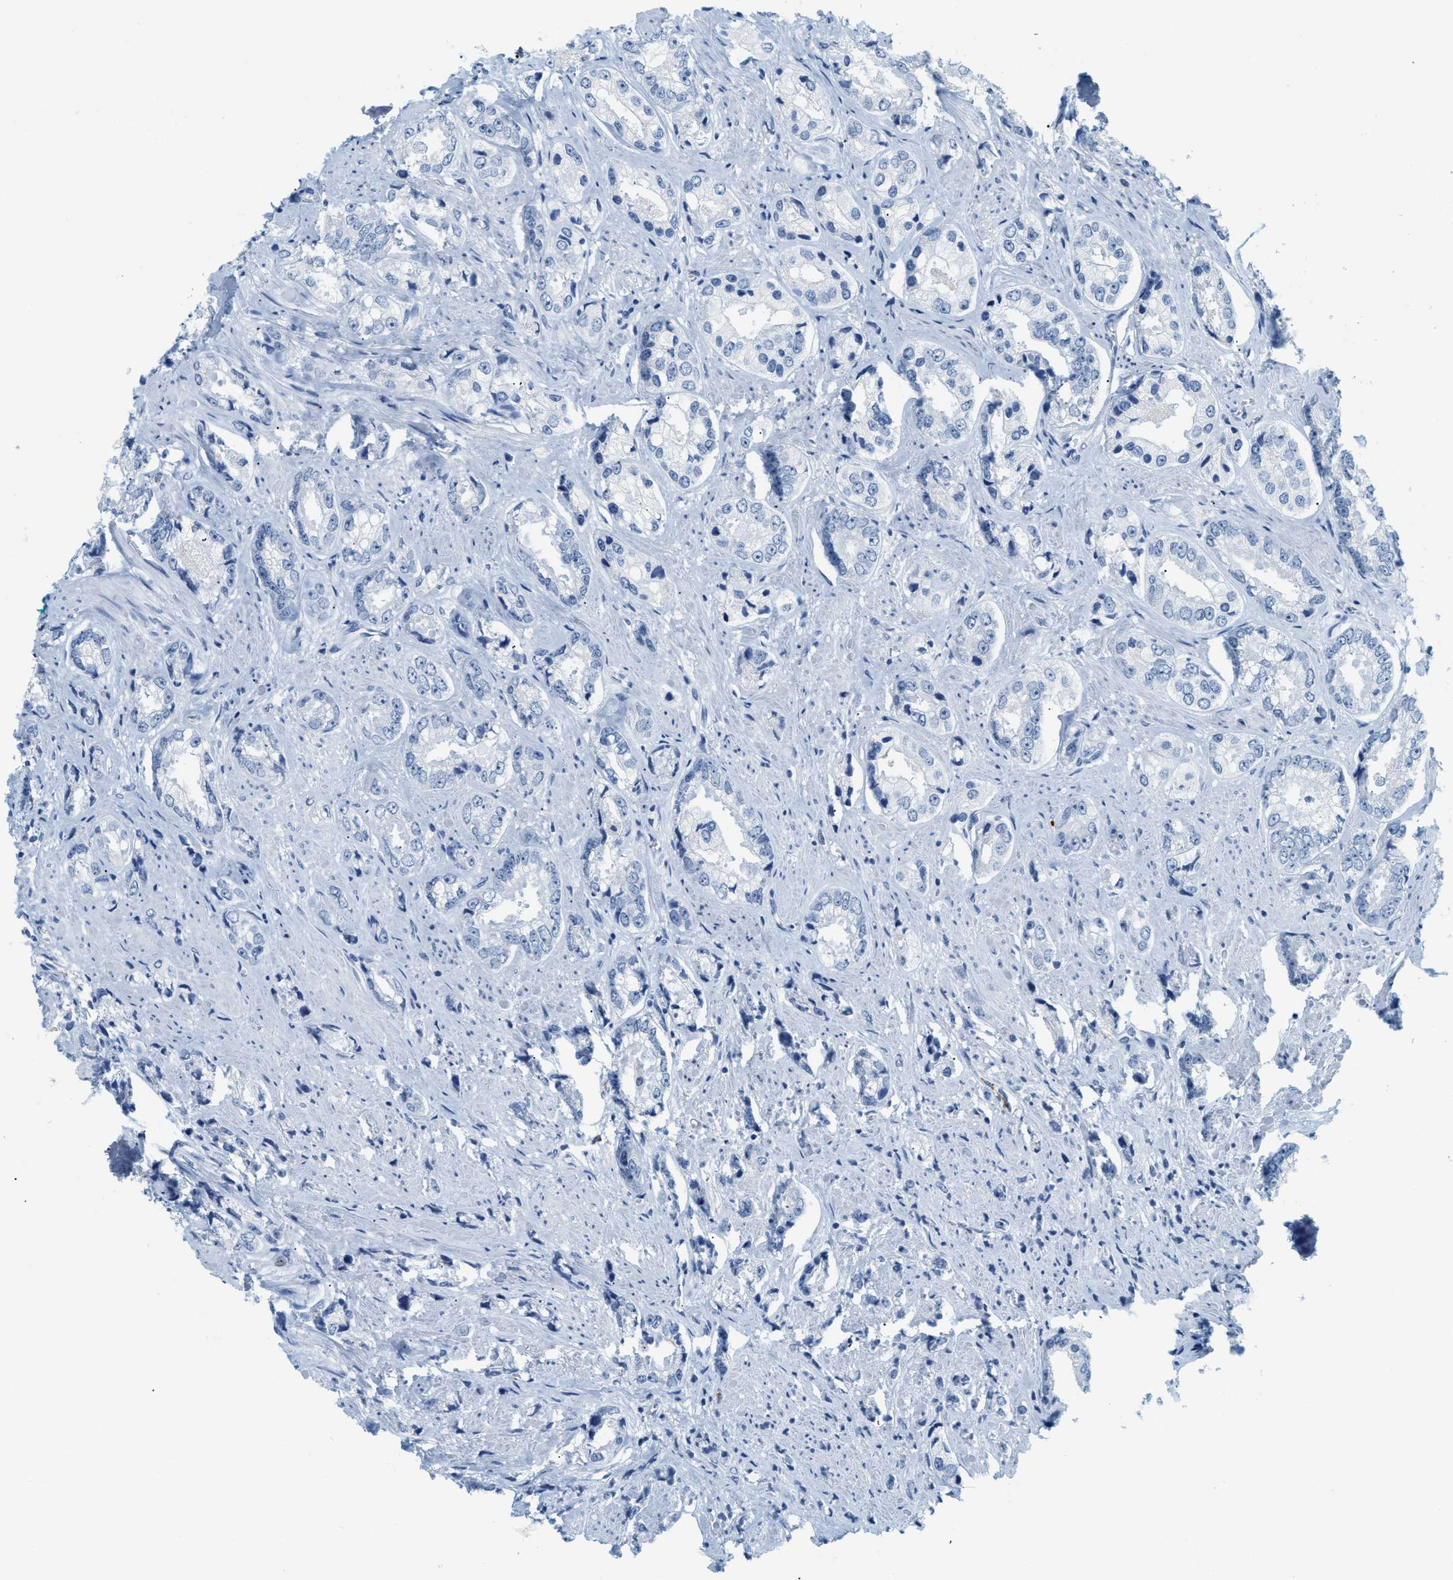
{"staining": {"intensity": "negative", "quantity": "none", "location": "none"}, "tissue": "prostate cancer", "cell_type": "Tumor cells", "image_type": "cancer", "snomed": [{"axis": "morphology", "description": "Adenocarcinoma, High grade"}, {"axis": "topography", "description": "Prostate"}], "caption": "Protein analysis of prostate cancer (adenocarcinoma (high-grade)) demonstrates no significant staining in tumor cells.", "gene": "LCN2", "patient": {"sex": "male", "age": 61}}